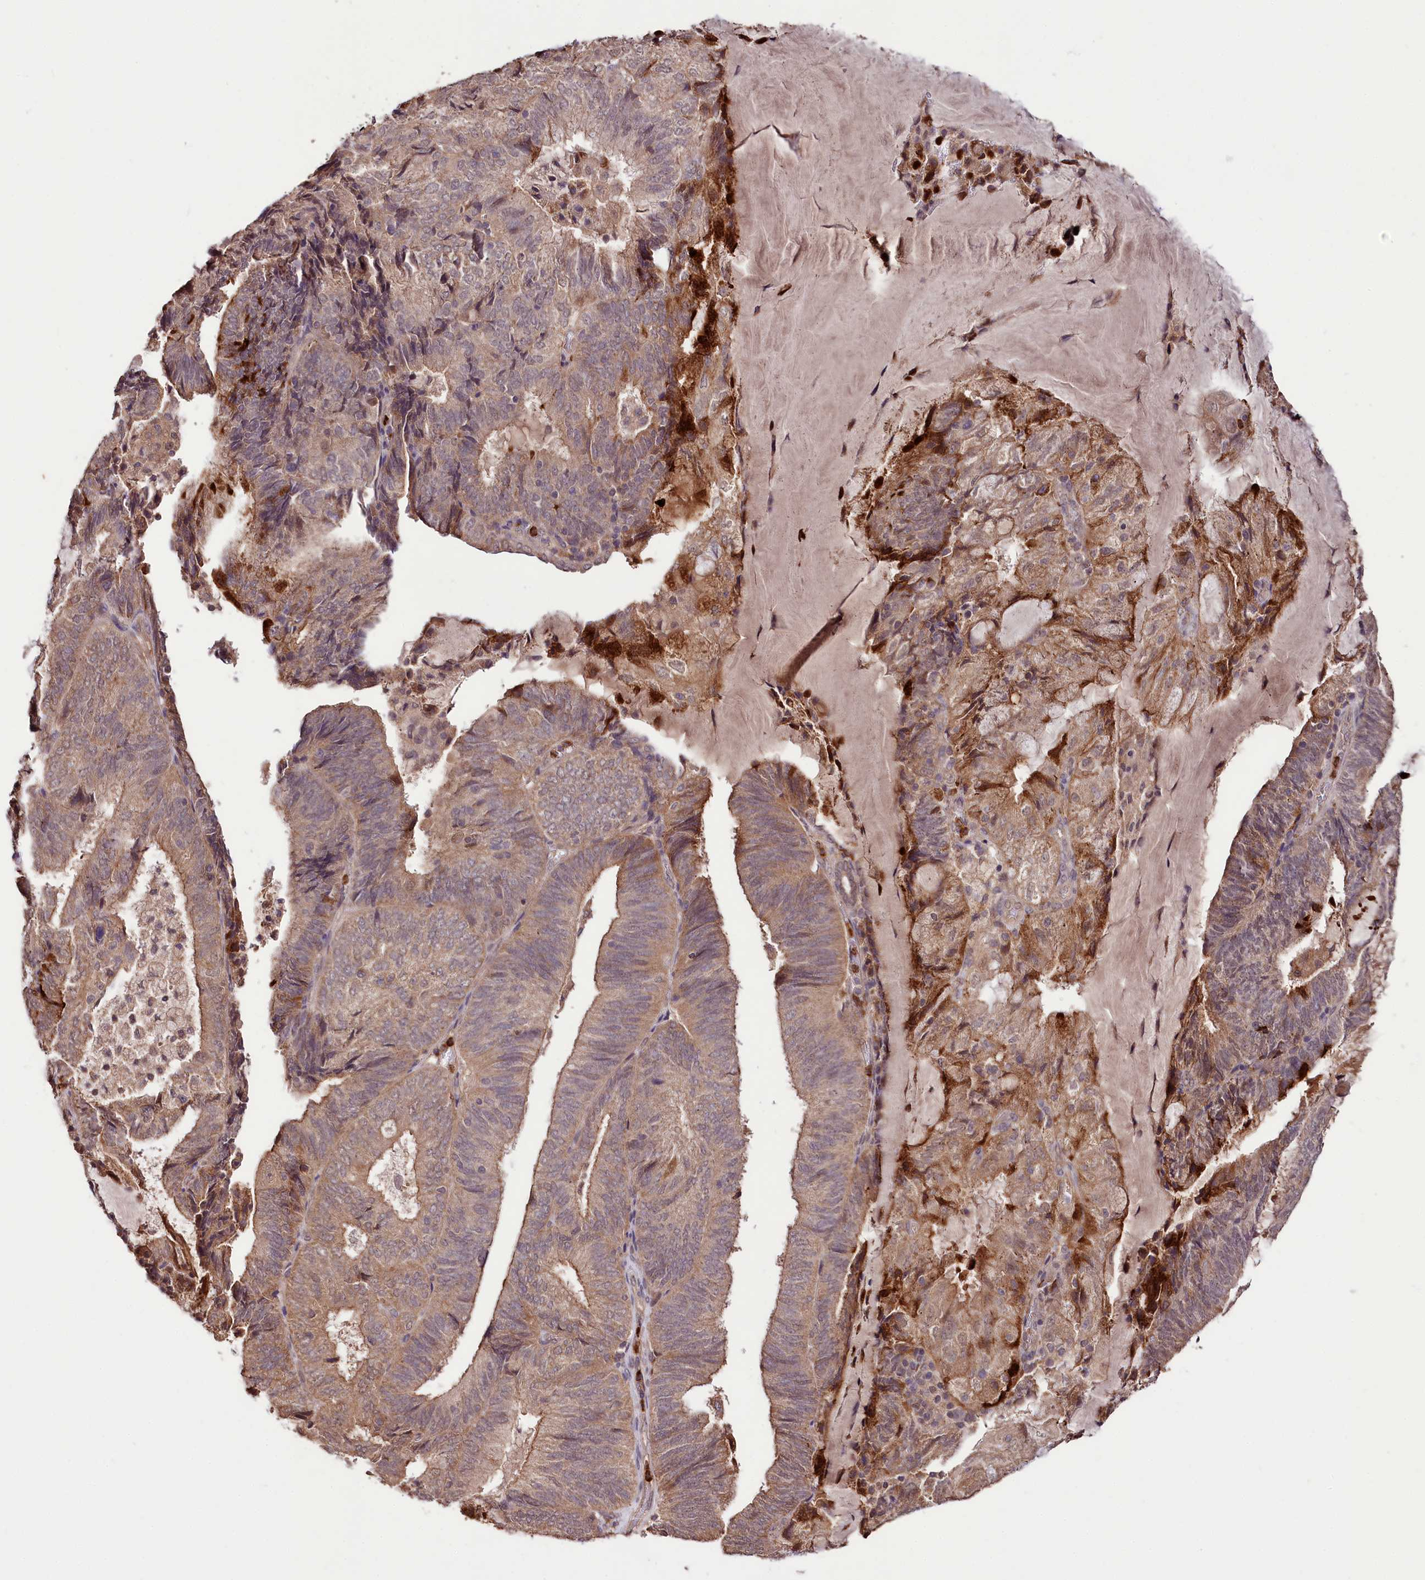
{"staining": {"intensity": "moderate", "quantity": "25%-75%", "location": "cytoplasmic/membranous"}, "tissue": "endometrial cancer", "cell_type": "Tumor cells", "image_type": "cancer", "snomed": [{"axis": "morphology", "description": "Adenocarcinoma, NOS"}, {"axis": "topography", "description": "Endometrium"}], "caption": "Immunohistochemical staining of endometrial cancer exhibits moderate cytoplasmic/membranous protein staining in about 25%-75% of tumor cells. Using DAB (3,3'-diaminobenzidine) (brown) and hematoxylin (blue) stains, captured at high magnification using brightfield microscopy.", "gene": "KLRB1", "patient": {"sex": "female", "age": 81}}